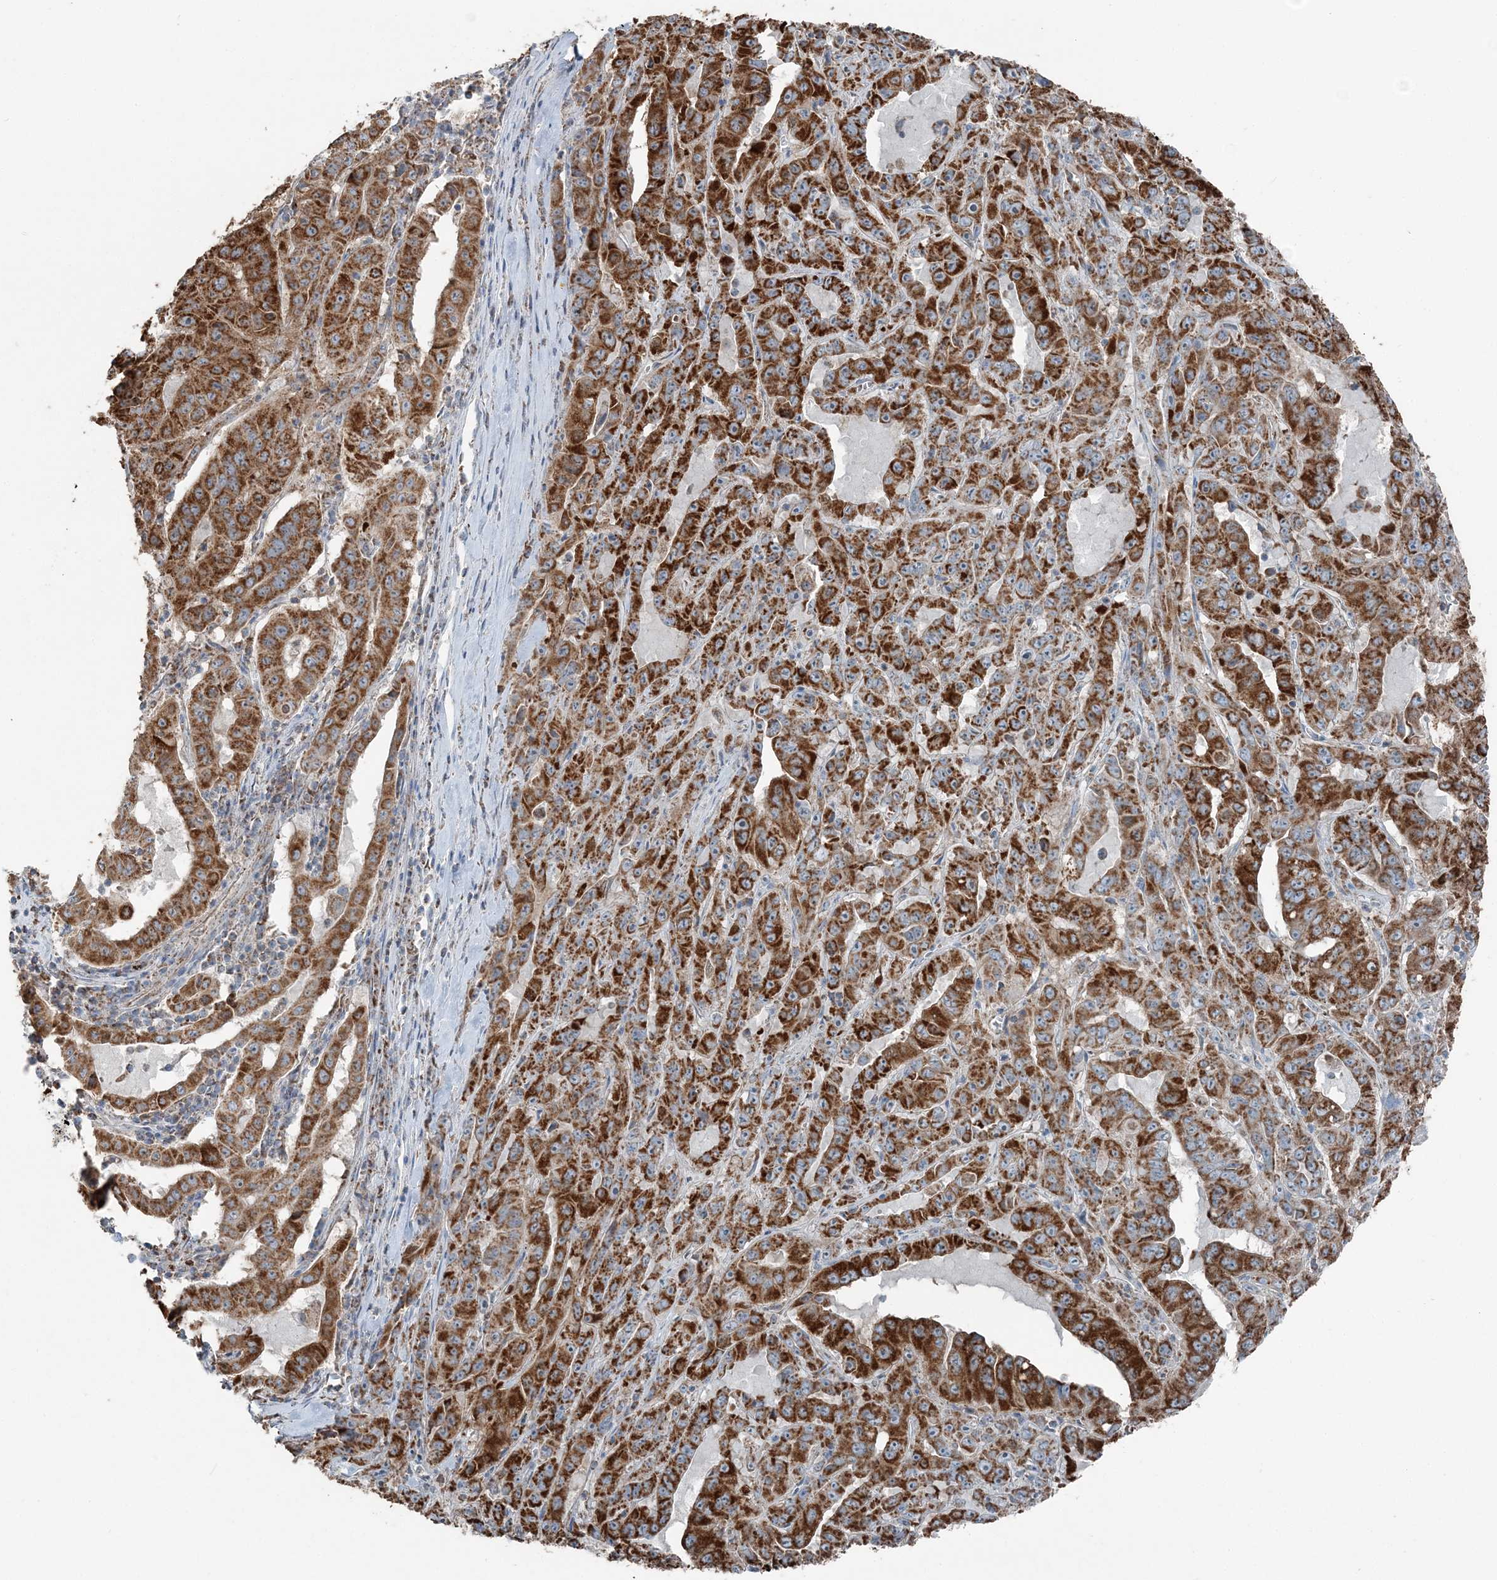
{"staining": {"intensity": "strong", "quantity": ">75%", "location": "cytoplasmic/membranous"}, "tissue": "pancreatic cancer", "cell_type": "Tumor cells", "image_type": "cancer", "snomed": [{"axis": "morphology", "description": "Adenocarcinoma, NOS"}, {"axis": "topography", "description": "Pancreas"}], "caption": "Human pancreatic adenocarcinoma stained with a brown dye displays strong cytoplasmic/membranous positive expression in approximately >75% of tumor cells.", "gene": "SUCLG1", "patient": {"sex": "male", "age": 63}}